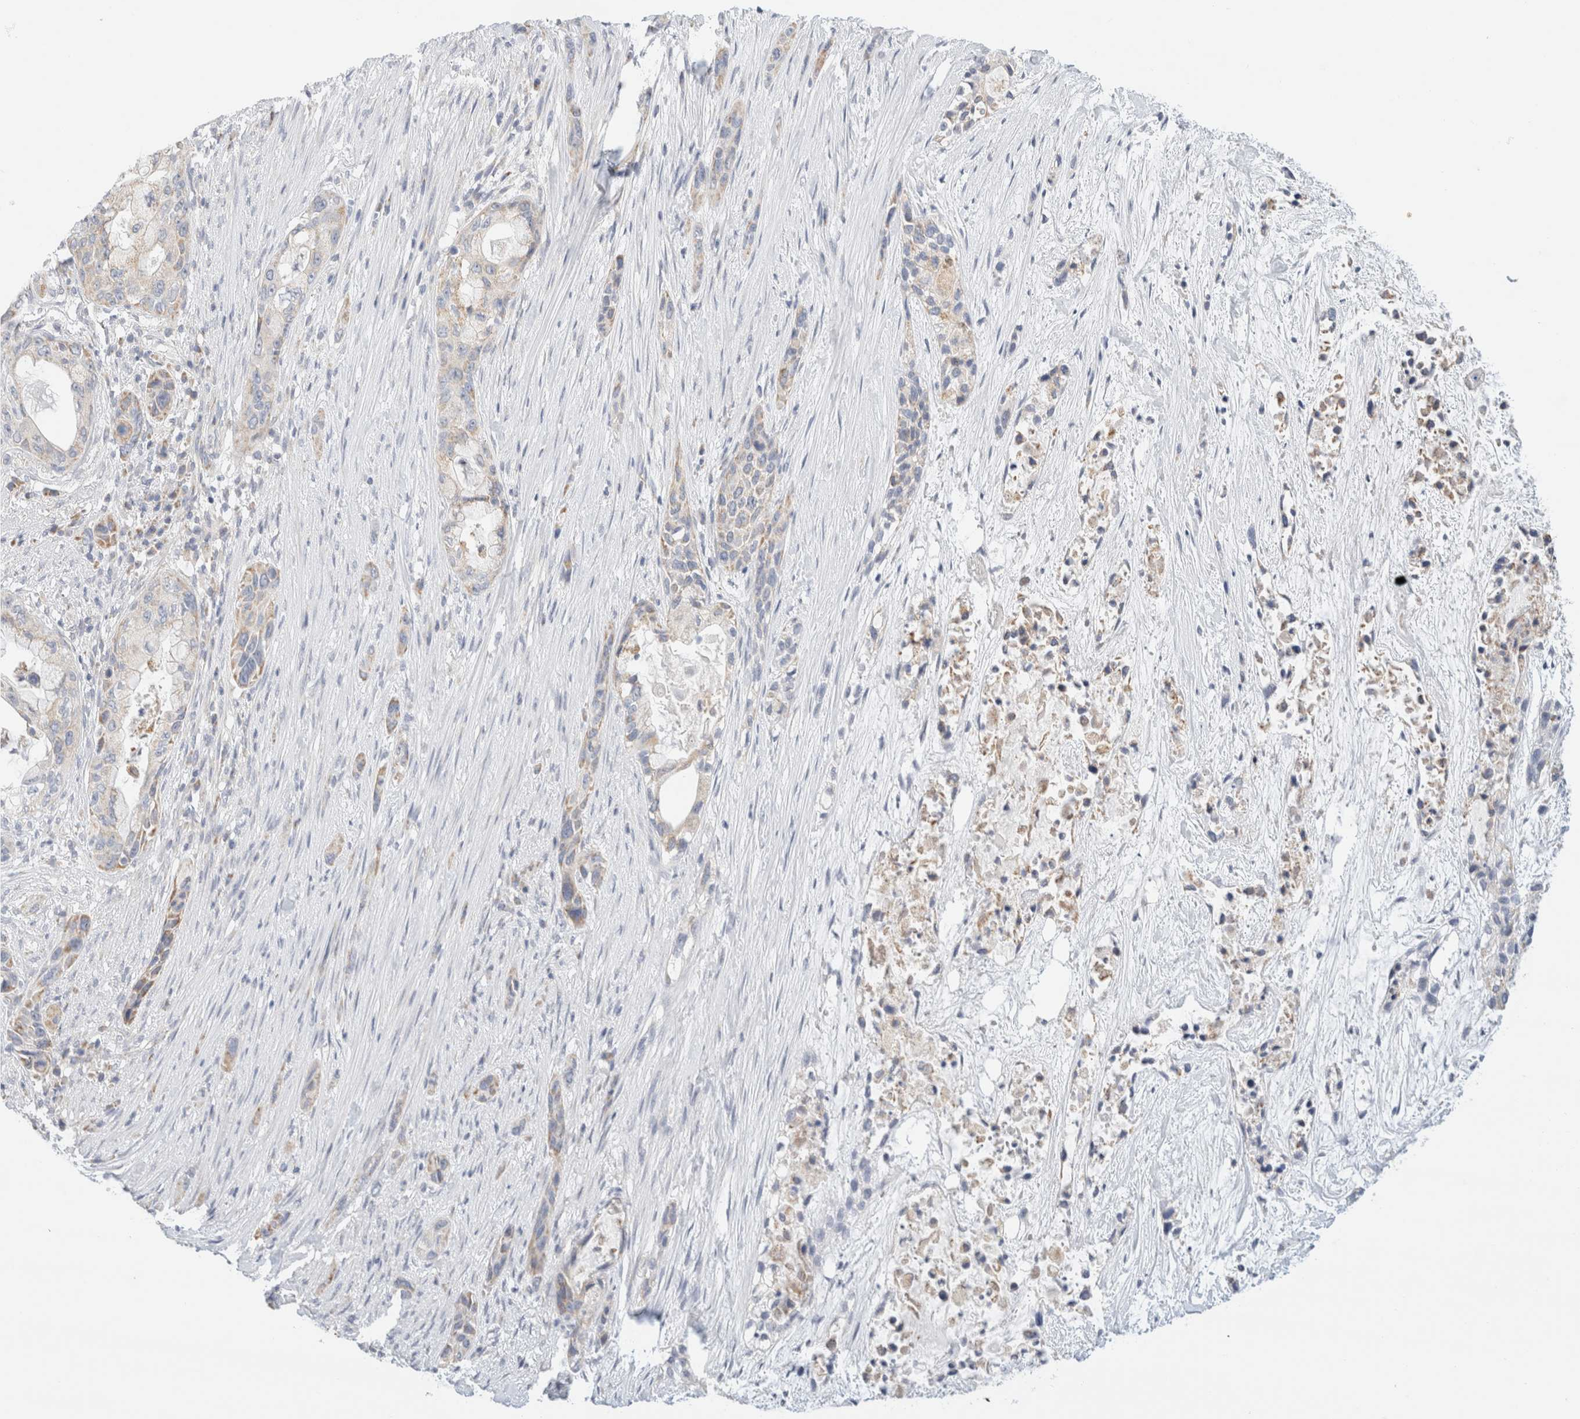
{"staining": {"intensity": "weak", "quantity": "<25%", "location": "cytoplasmic/membranous"}, "tissue": "pancreatic cancer", "cell_type": "Tumor cells", "image_type": "cancer", "snomed": [{"axis": "morphology", "description": "Adenocarcinoma, NOS"}, {"axis": "topography", "description": "Pancreas"}], "caption": "IHC of adenocarcinoma (pancreatic) displays no expression in tumor cells.", "gene": "HDHD3", "patient": {"sex": "male", "age": 53}}